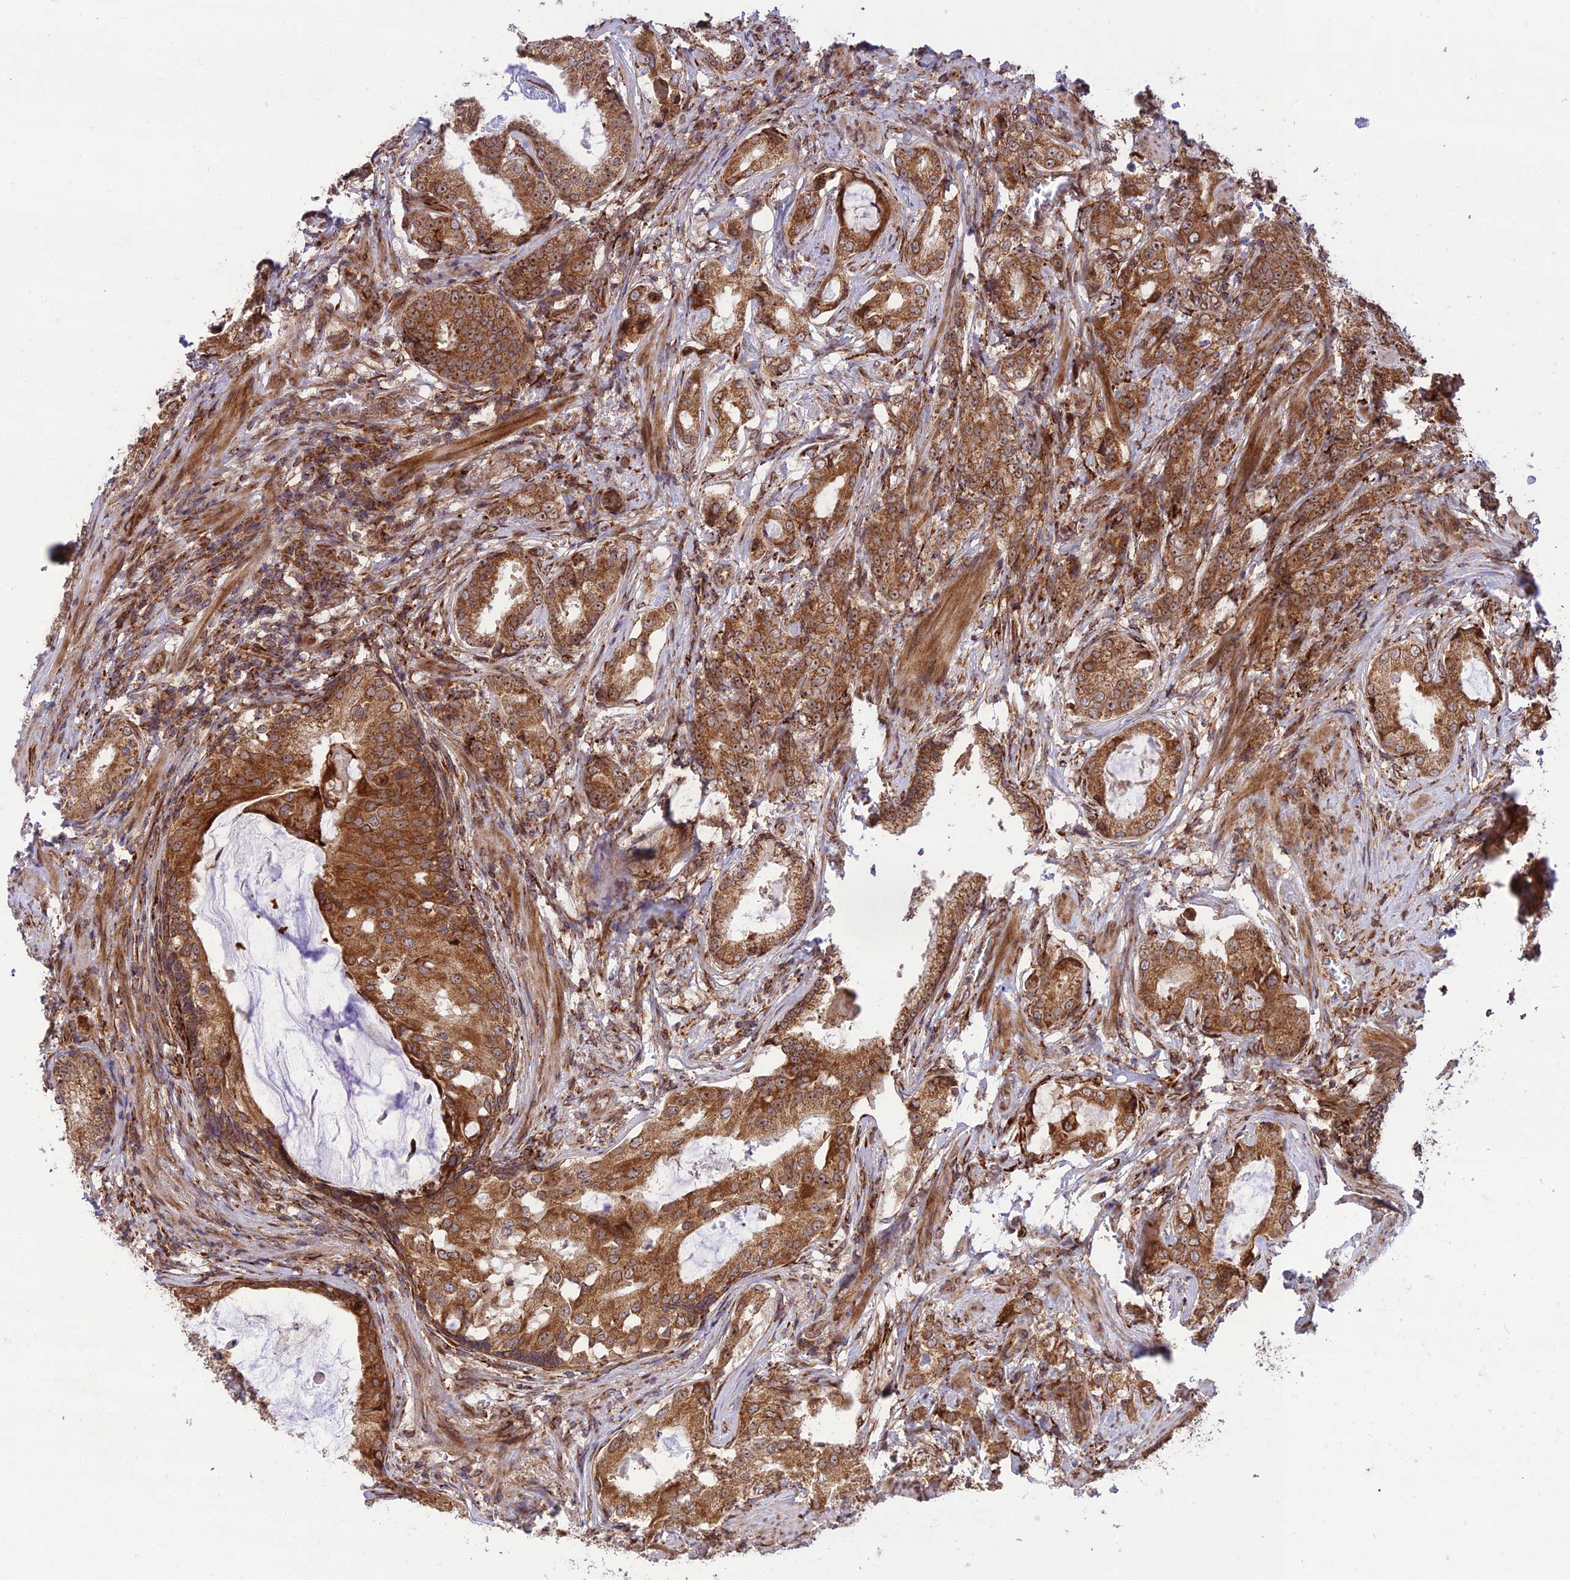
{"staining": {"intensity": "strong", "quantity": ">75%", "location": "cytoplasmic/membranous,nuclear"}, "tissue": "prostate cancer", "cell_type": "Tumor cells", "image_type": "cancer", "snomed": [{"axis": "morphology", "description": "Adenocarcinoma, Low grade"}, {"axis": "topography", "description": "Prostate"}], "caption": "Prostate low-grade adenocarcinoma tissue displays strong cytoplasmic/membranous and nuclear positivity in about >75% of tumor cells", "gene": "CRTAP", "patient": {"sex": "male", "age": 71}}